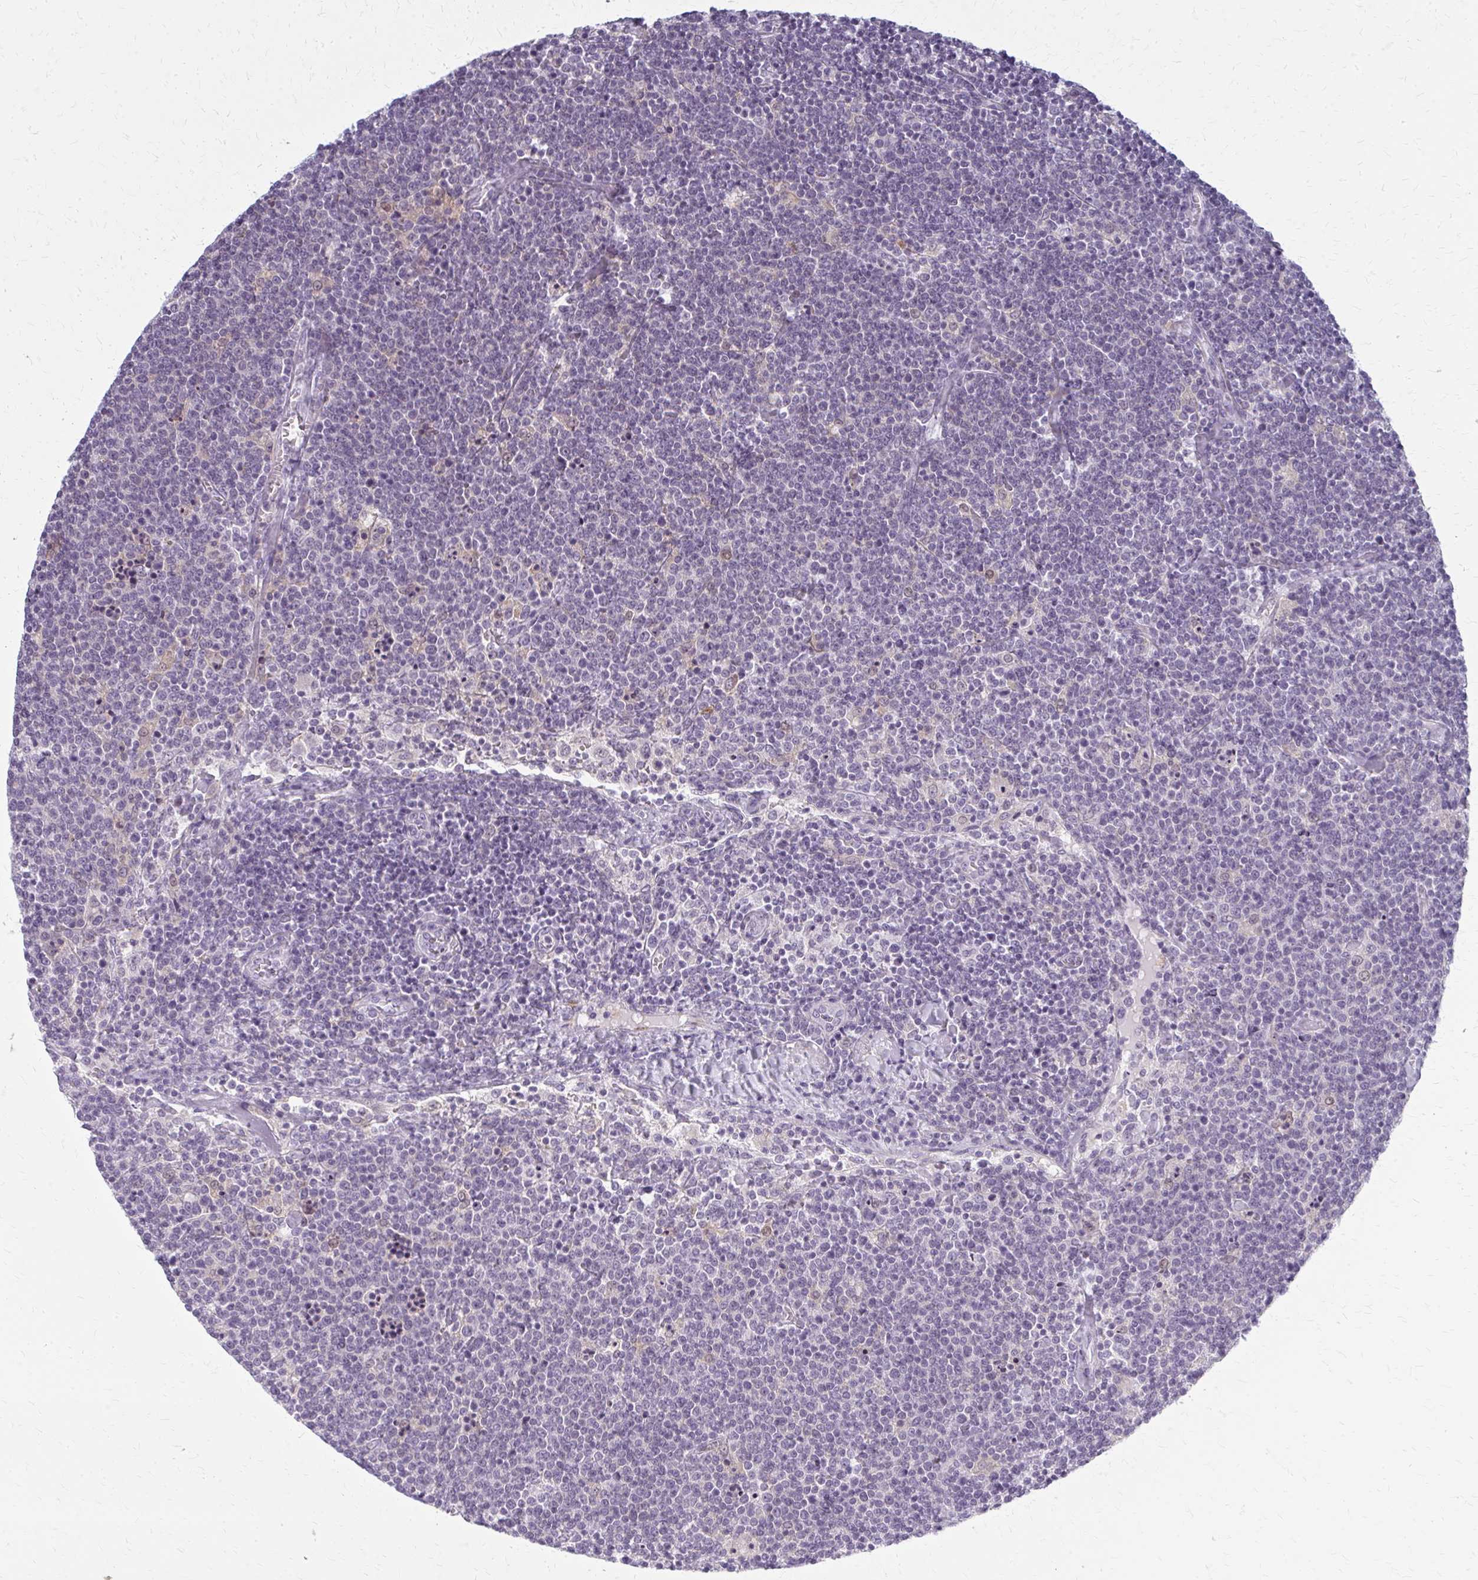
{"staining": {"intensity": "negative", "quantity": "none", "location": "none"}, "tissue": "lymphoma", "cell_type": "Tumor cells", "image_type": "cancer", "snomed": [{"axis": "morphology", "description": "Malignant lymphoma, non-Hodgkin's type, High grade"}, {"axis": "topography", "description": "Lymph node"}], "caption": "Tumor cells are negative for protein expression in human malignant lymphoma, non-Hodgkin's type (high-grade).", "gene": "CASQ2", "patient": {"sex": "male", "age": 61}}